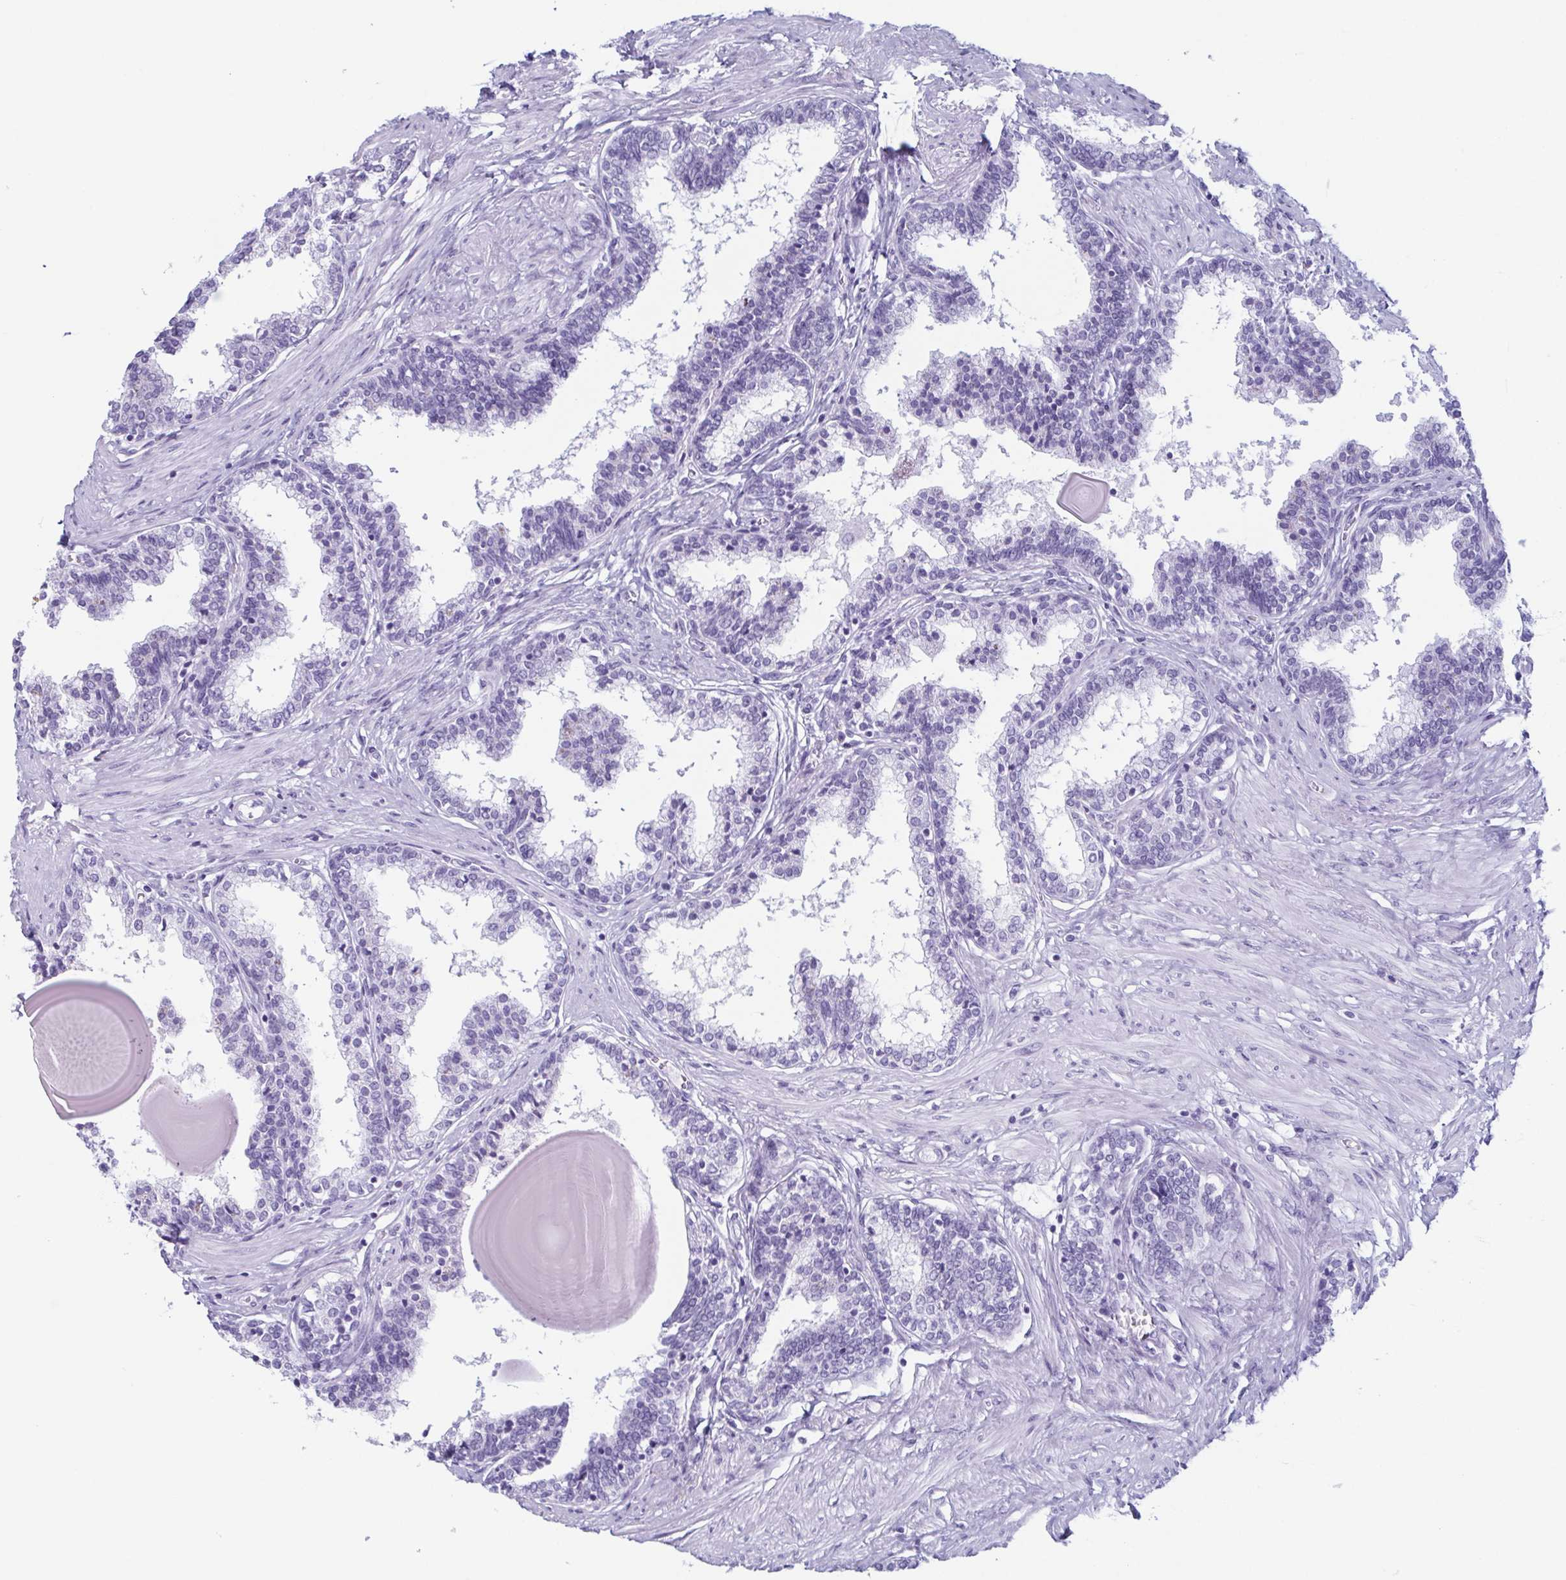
{"staining": {"intensity": "negative", "quantity": "none", "location": "none"}, "tissue": "prostate", "cell_type": "Glandular cells", "image_type": "normal", "snomed": [{"axis": "morphology", "description": "Normal tissue, NOS"}, {"axis": "topography", "description": "Prostate"}], "caption": "Protein analysis of normal prostate demonstrates no significant expression in glandular cells.", "gene": "ENKUR", "patient": {"sex": "male", "age": 55}}